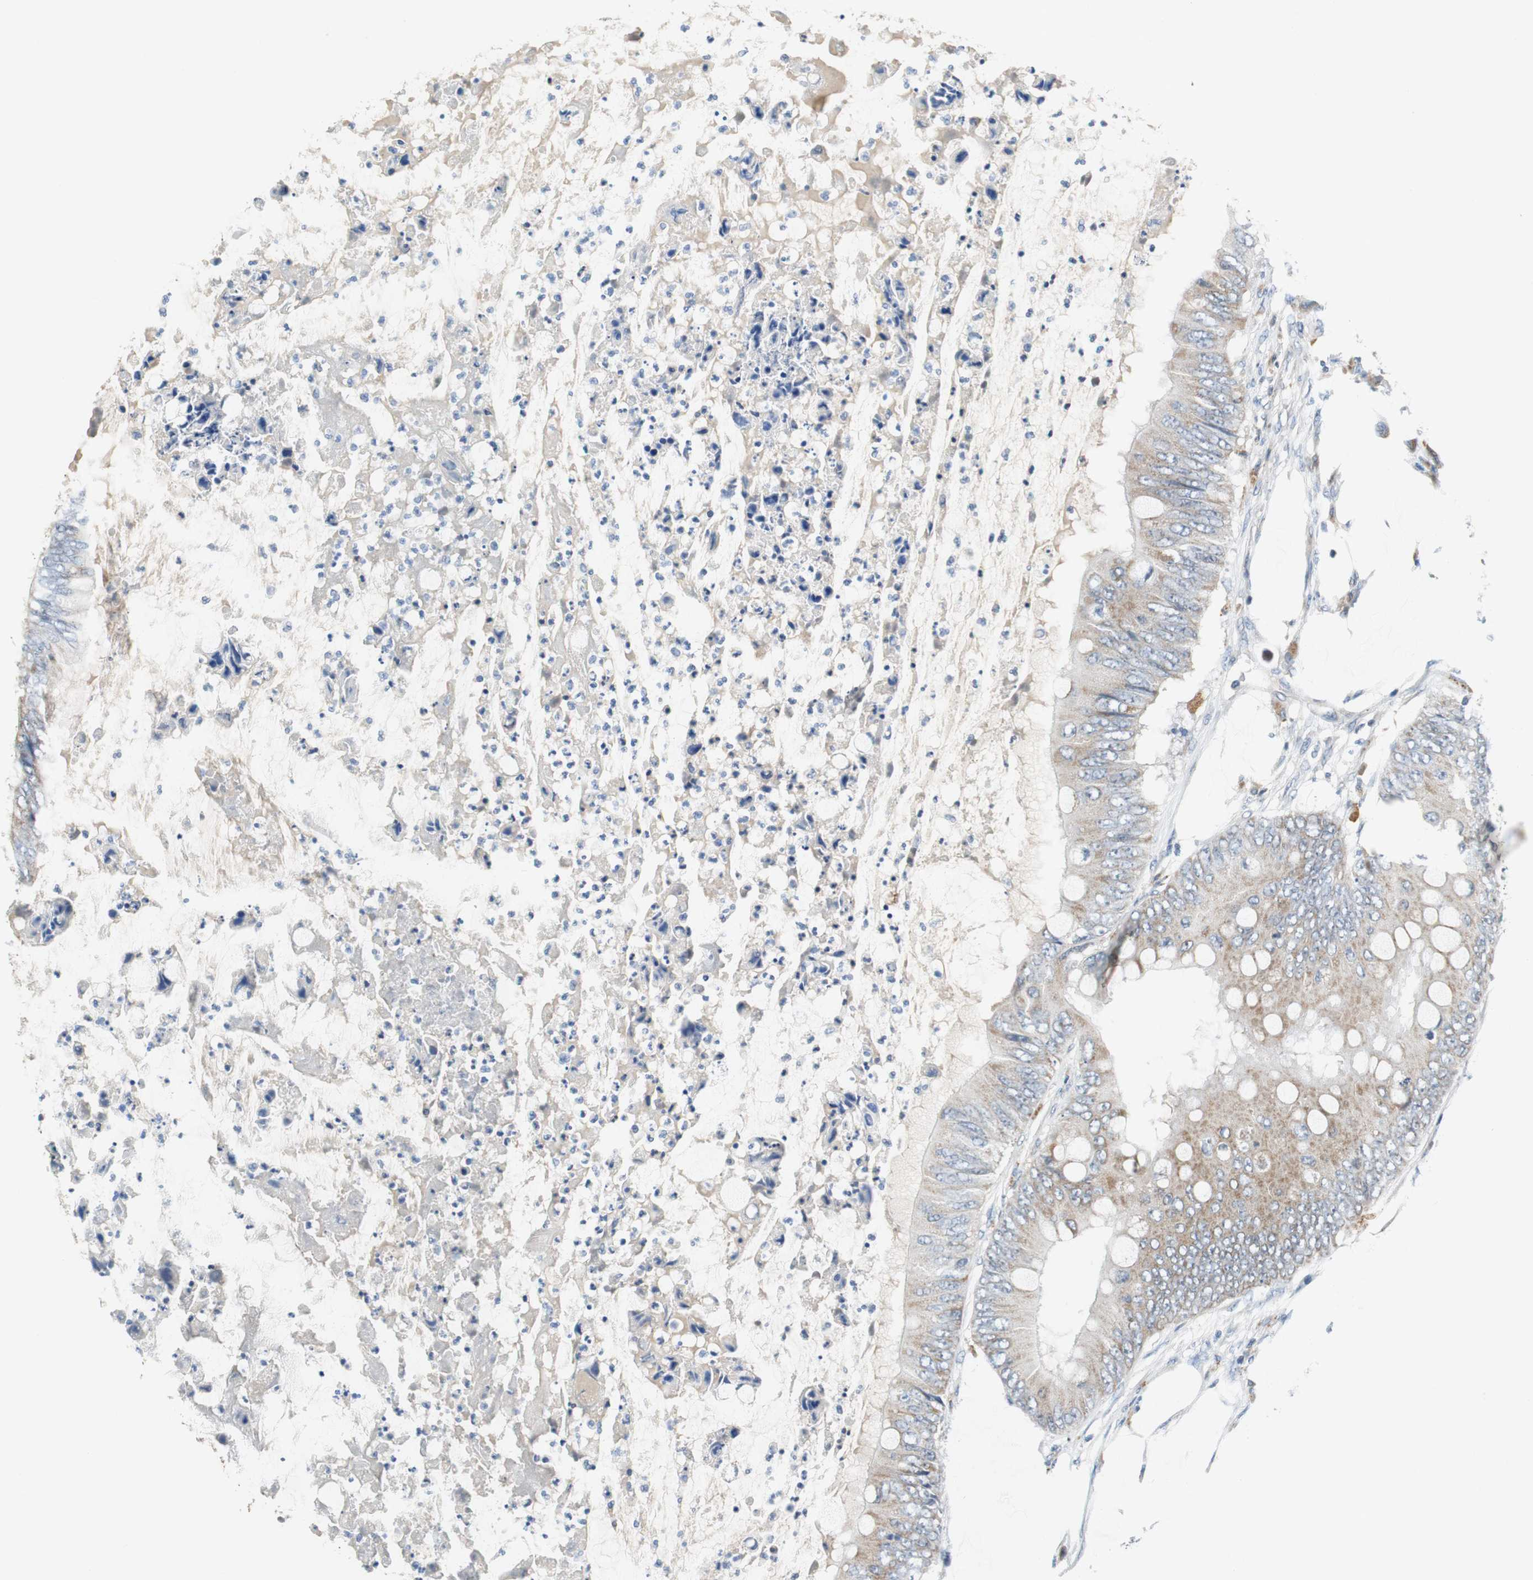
{"staining": {"intensity": "weak", "quantity": "25%-75%", "location": "cytoplasmic/membranous"}, "tissue": "colorectal cancer", "cell_type": "Tumor cells", "image_type": "cancer", "snomed": [{"axis": "morphology", "description": "Normal tissue, NOS"}, {"axis": "morphology", "description": "Adenocarcinoma, NOS"}, {"axis": "topography", "description": "Rectum"}, {"axis": "topography", "description": "Peripheral nerve tissue"}], "caption": "Human colorectal adenocarcinoma stained with a brown dye displays weak cytoplasmic/membranous positive expression in about 25%-75% of tumor cells.", "gene": "NLGN1", "patient": {"sex": "female", "age": 77}}